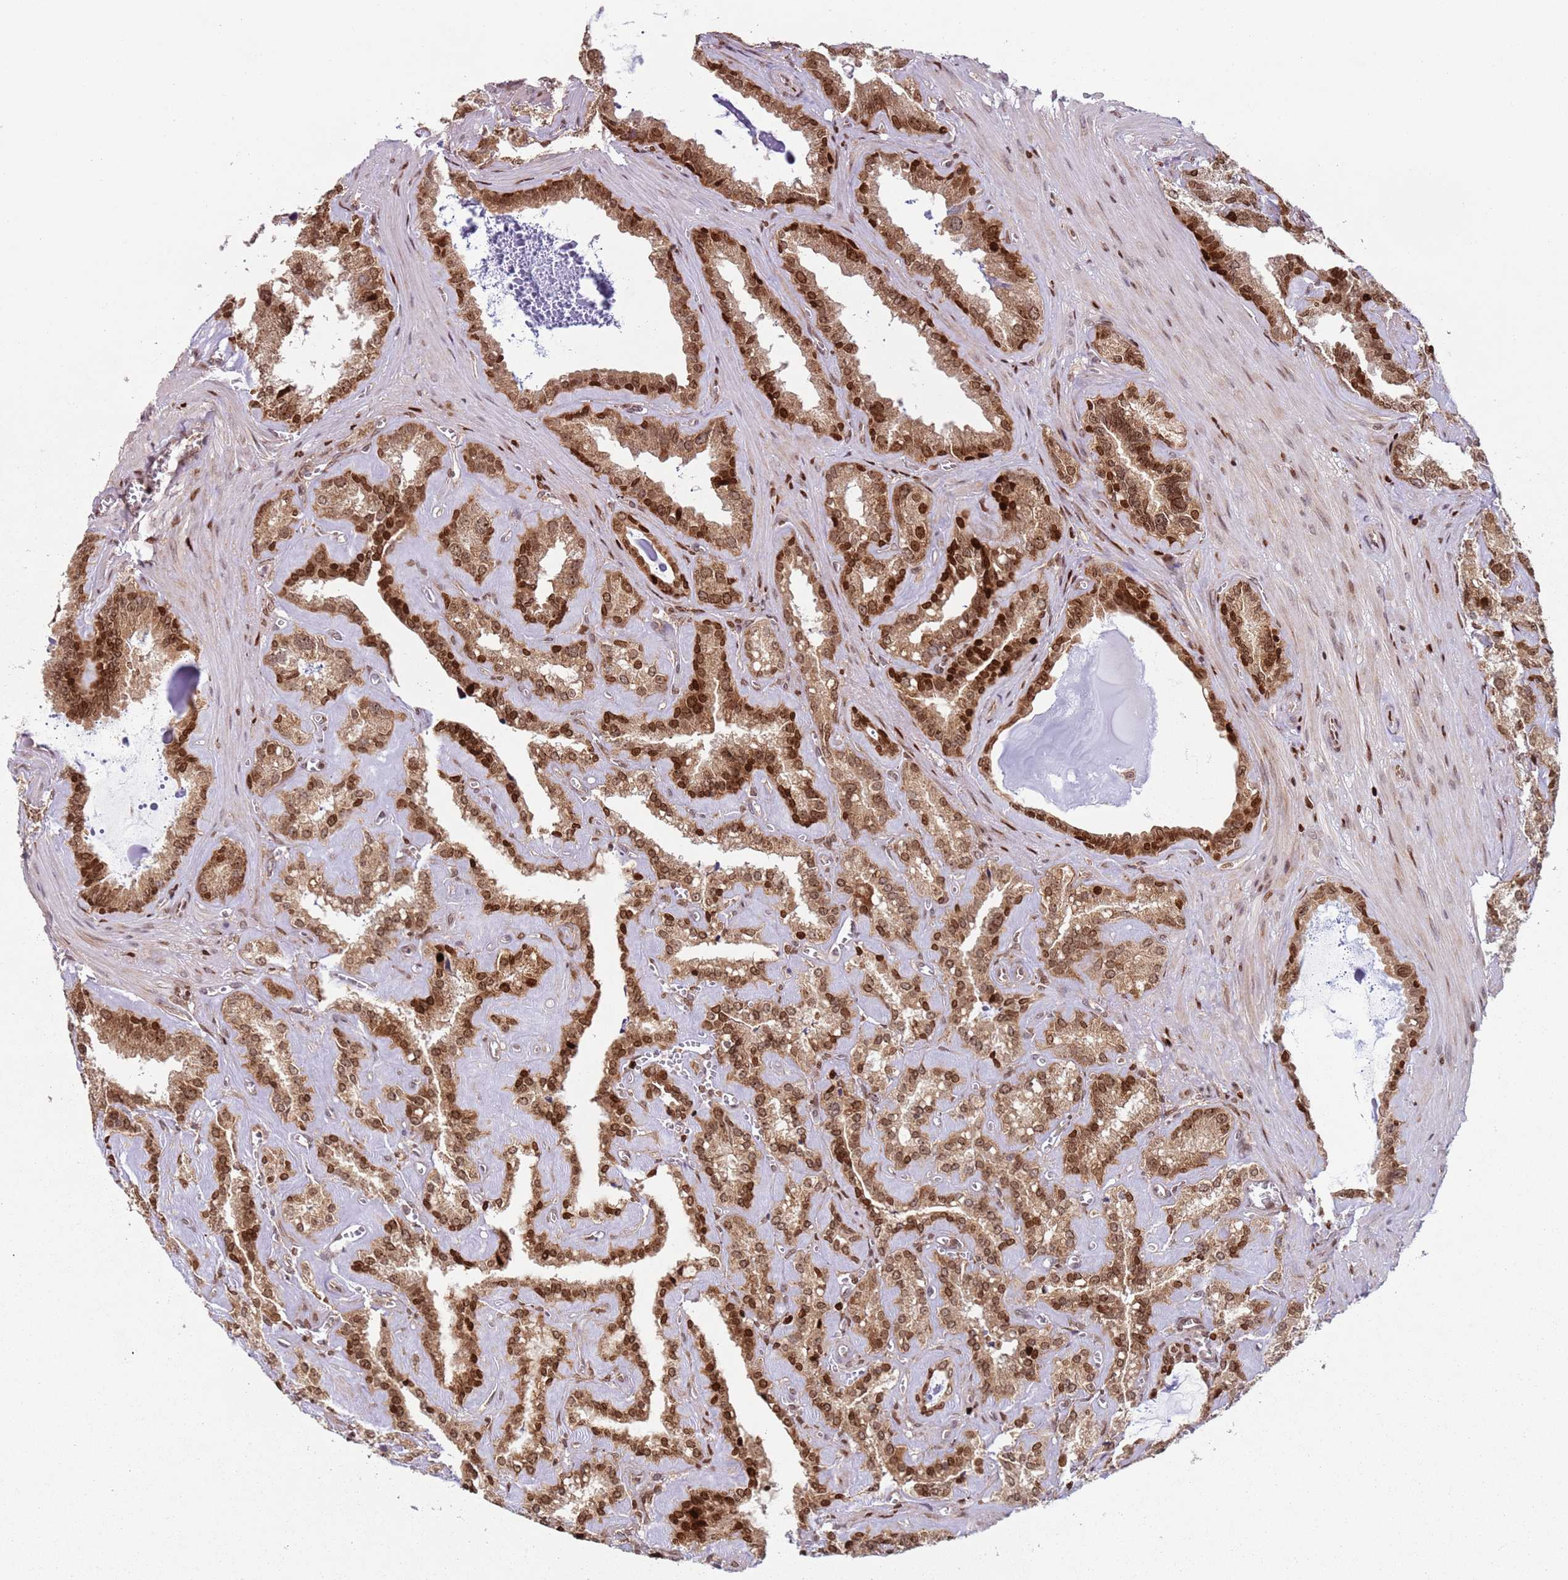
{"staining": {"intensity": "strong", "quantity": ">75%", "location": "cytoplasmic/membranous,nuclear"}, "tissue": "seminal vesicle", "cell_type": "Glandular cells", "image_type": "normal", "snomed": [{"axis": "morphology", "description": "Normal tissue, NOS"}, {"axis": "topography", "description": "Prostate"}, {"axis": "topography", "description": "Seminal veicle"}], "caption": "This is an image of immunohistochemistry staining of unremarkable seminal vesicle, which shows strong staining in the cytoplasmic/membranous,nuclear of glandular cells.", "gene": "HNRNPLL", "patient": {"sex": "male", "age": 59}}